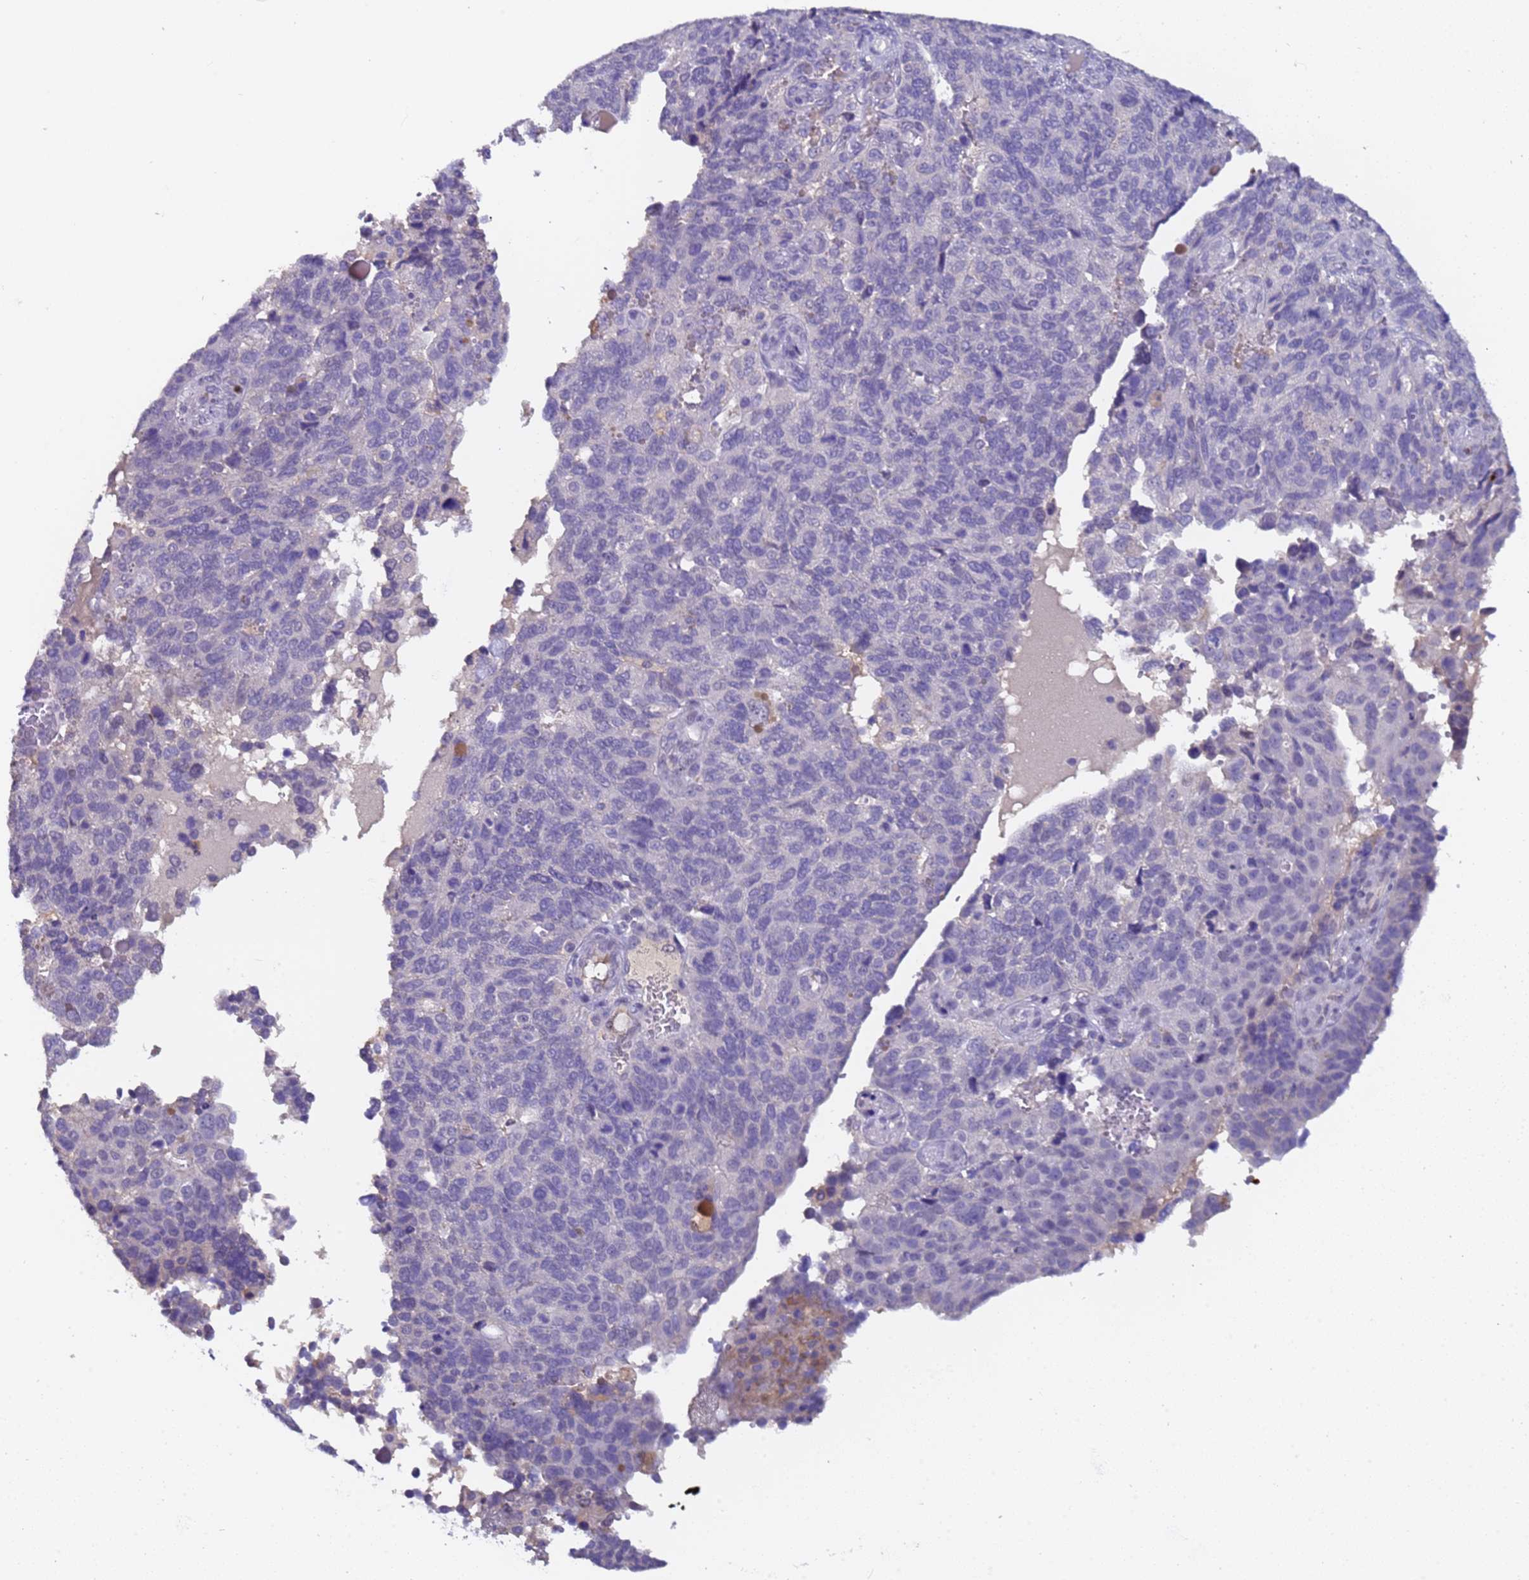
{"staining": {"intensity": "negative", "quantity": "none", "location": "none"}, "tissue": "endometrial cancer", "cell_type": "Tumor cells", "image_type": "cancer", "snomed": [{"axis": "morphology", "description": "Adenocarcinoma, NOS"}, {"axis": "topography", "description": "Endometrium"}], "caption": "Human endometrial adenocarcinoma stained for a protein using immunohistochemistry (IHC) exhibits no expression in tumor cells.", "gene": "ZNF248", "patient": {"sex": "female", "age": 66}}